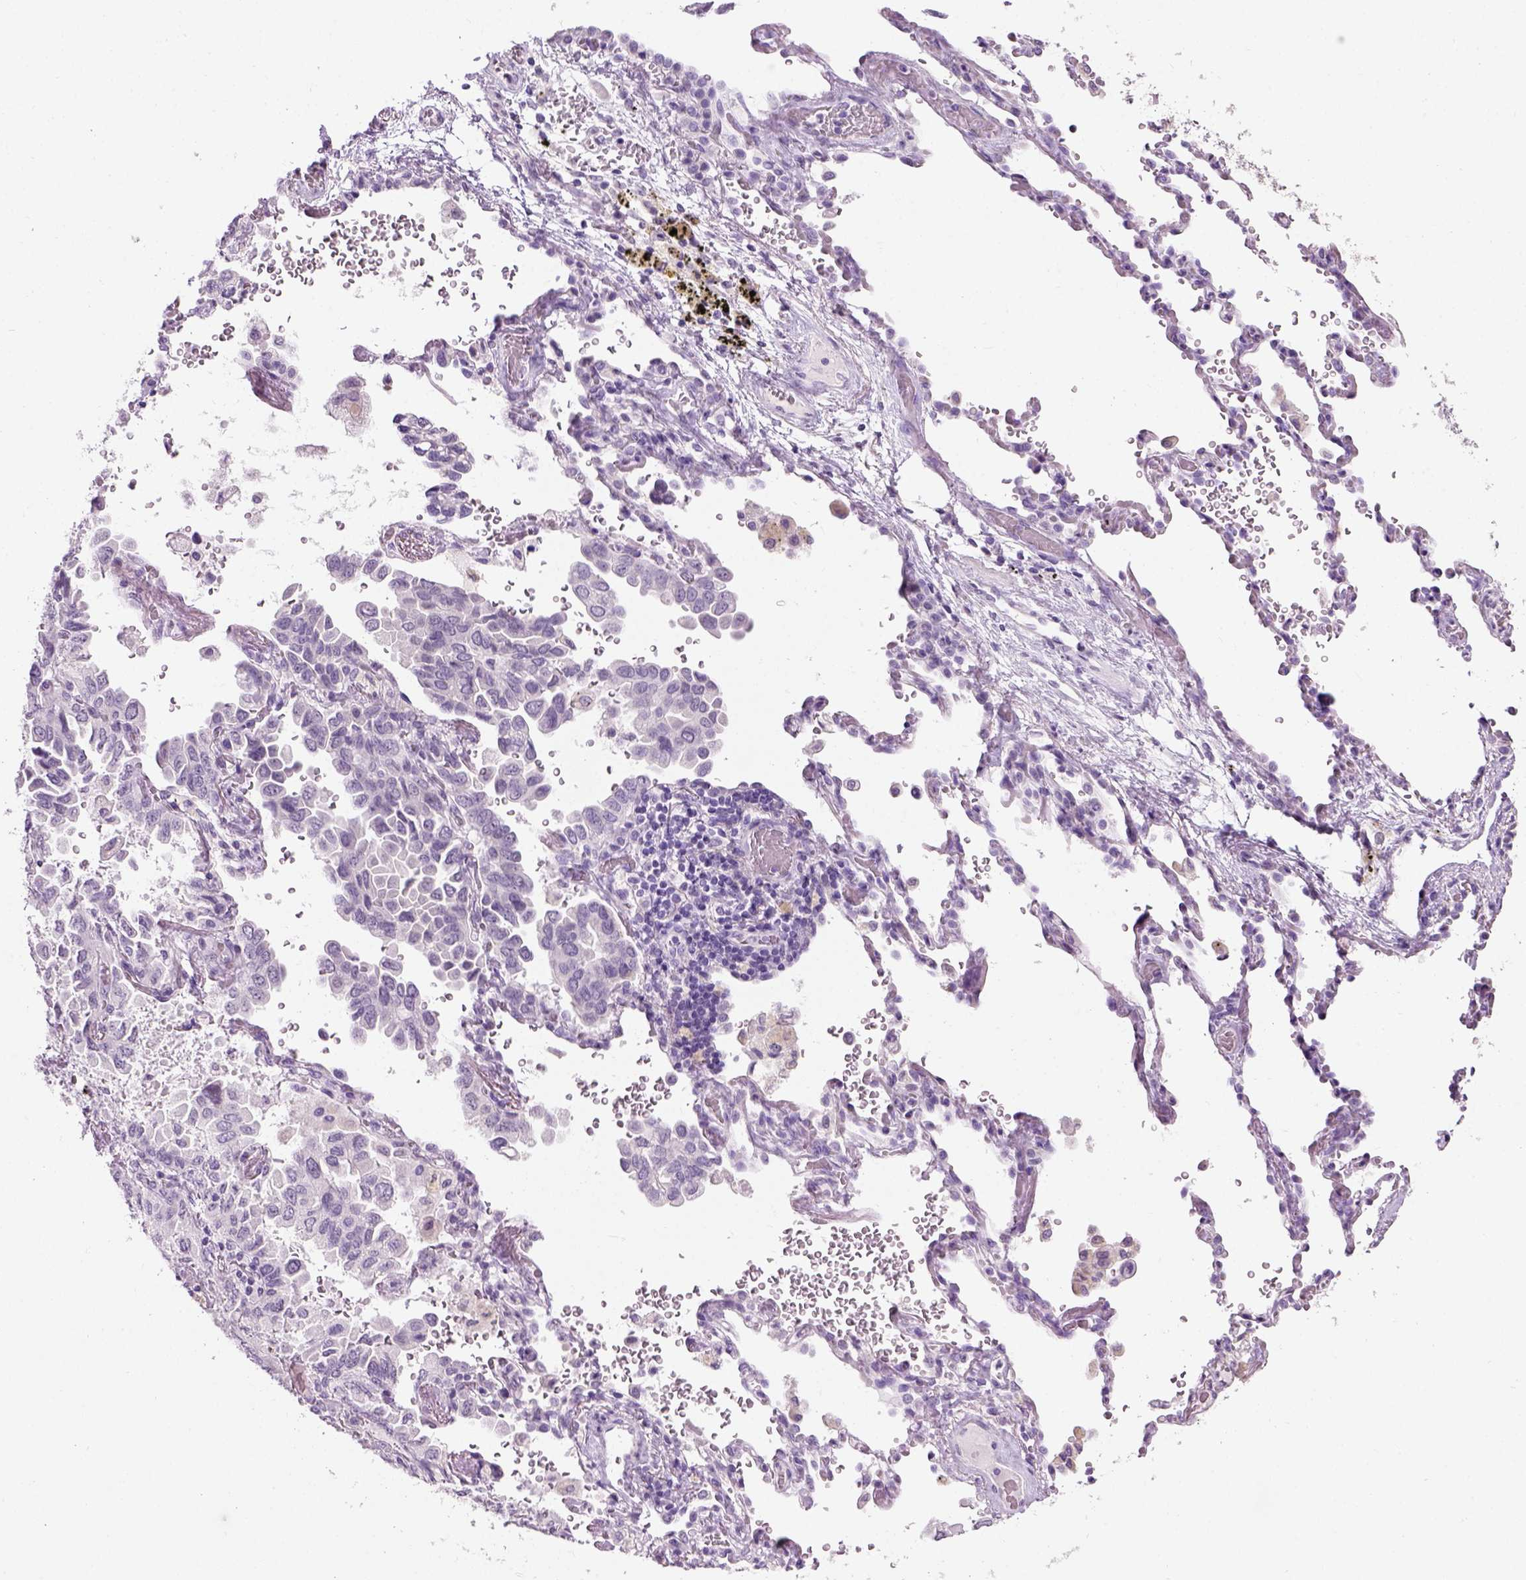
{"staining": {"intensity": "negative", "quantity": "none", "location": "none"}, "tissue": "lung cancer", "cell_type": "Tumor cells", "image_type": "cancer", "snomed": [{"axis": "morphology", "description": "Aneuploidy"}, {"axis": "morphology", "description": "Adenocarcinoma, NOS"}, {"axis": "morphology", "description": "Adenocarcinoma, metastatic, NOS"}, {"axis": "topography", "description": "Lymph node"}, {"axis": "topography", "description": "Lung"}], "caption": "The micrograph displays no significant positivity in tumor cells of lung cancer.", "gene": "GABRB2", "patient": {"sex": "female", "age": 48}}